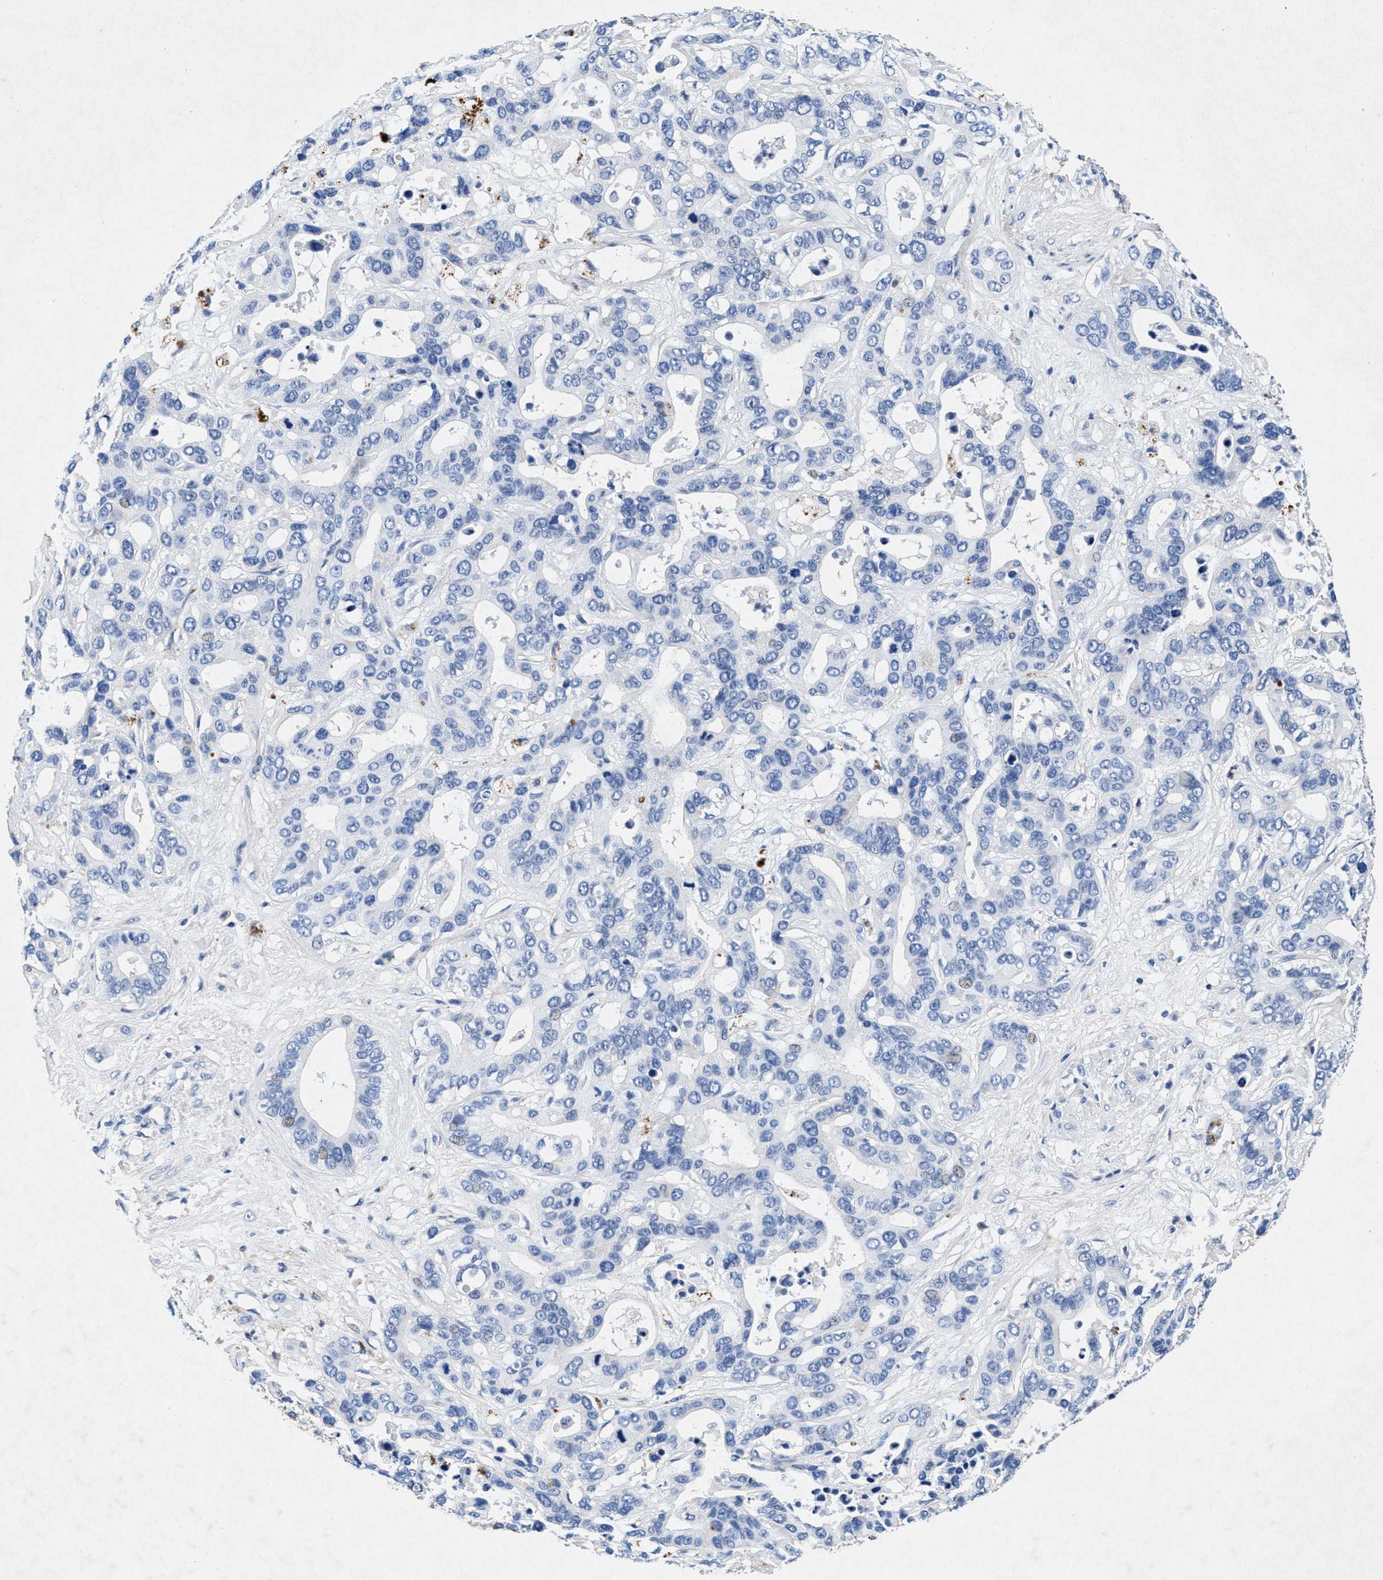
{"staining": {"intensity": "negative", "quantity": "none", "location": "none"}, "tissue": "liver cancer", "cell_type": "Tumor cells", "image_type": "cancer", "snomed": [{"axis": "morphology", "description": "Cholangiocarcinoma"}, {"axis": "topography", "description": "Liver"}], "caption": "A micrograph of liver cancer (cholangiocarcinoma) stained for a protein reveals no brown staining in tumor cells.", "gene": "MAP6", "patient": {"sex": "female", "age": 65}}